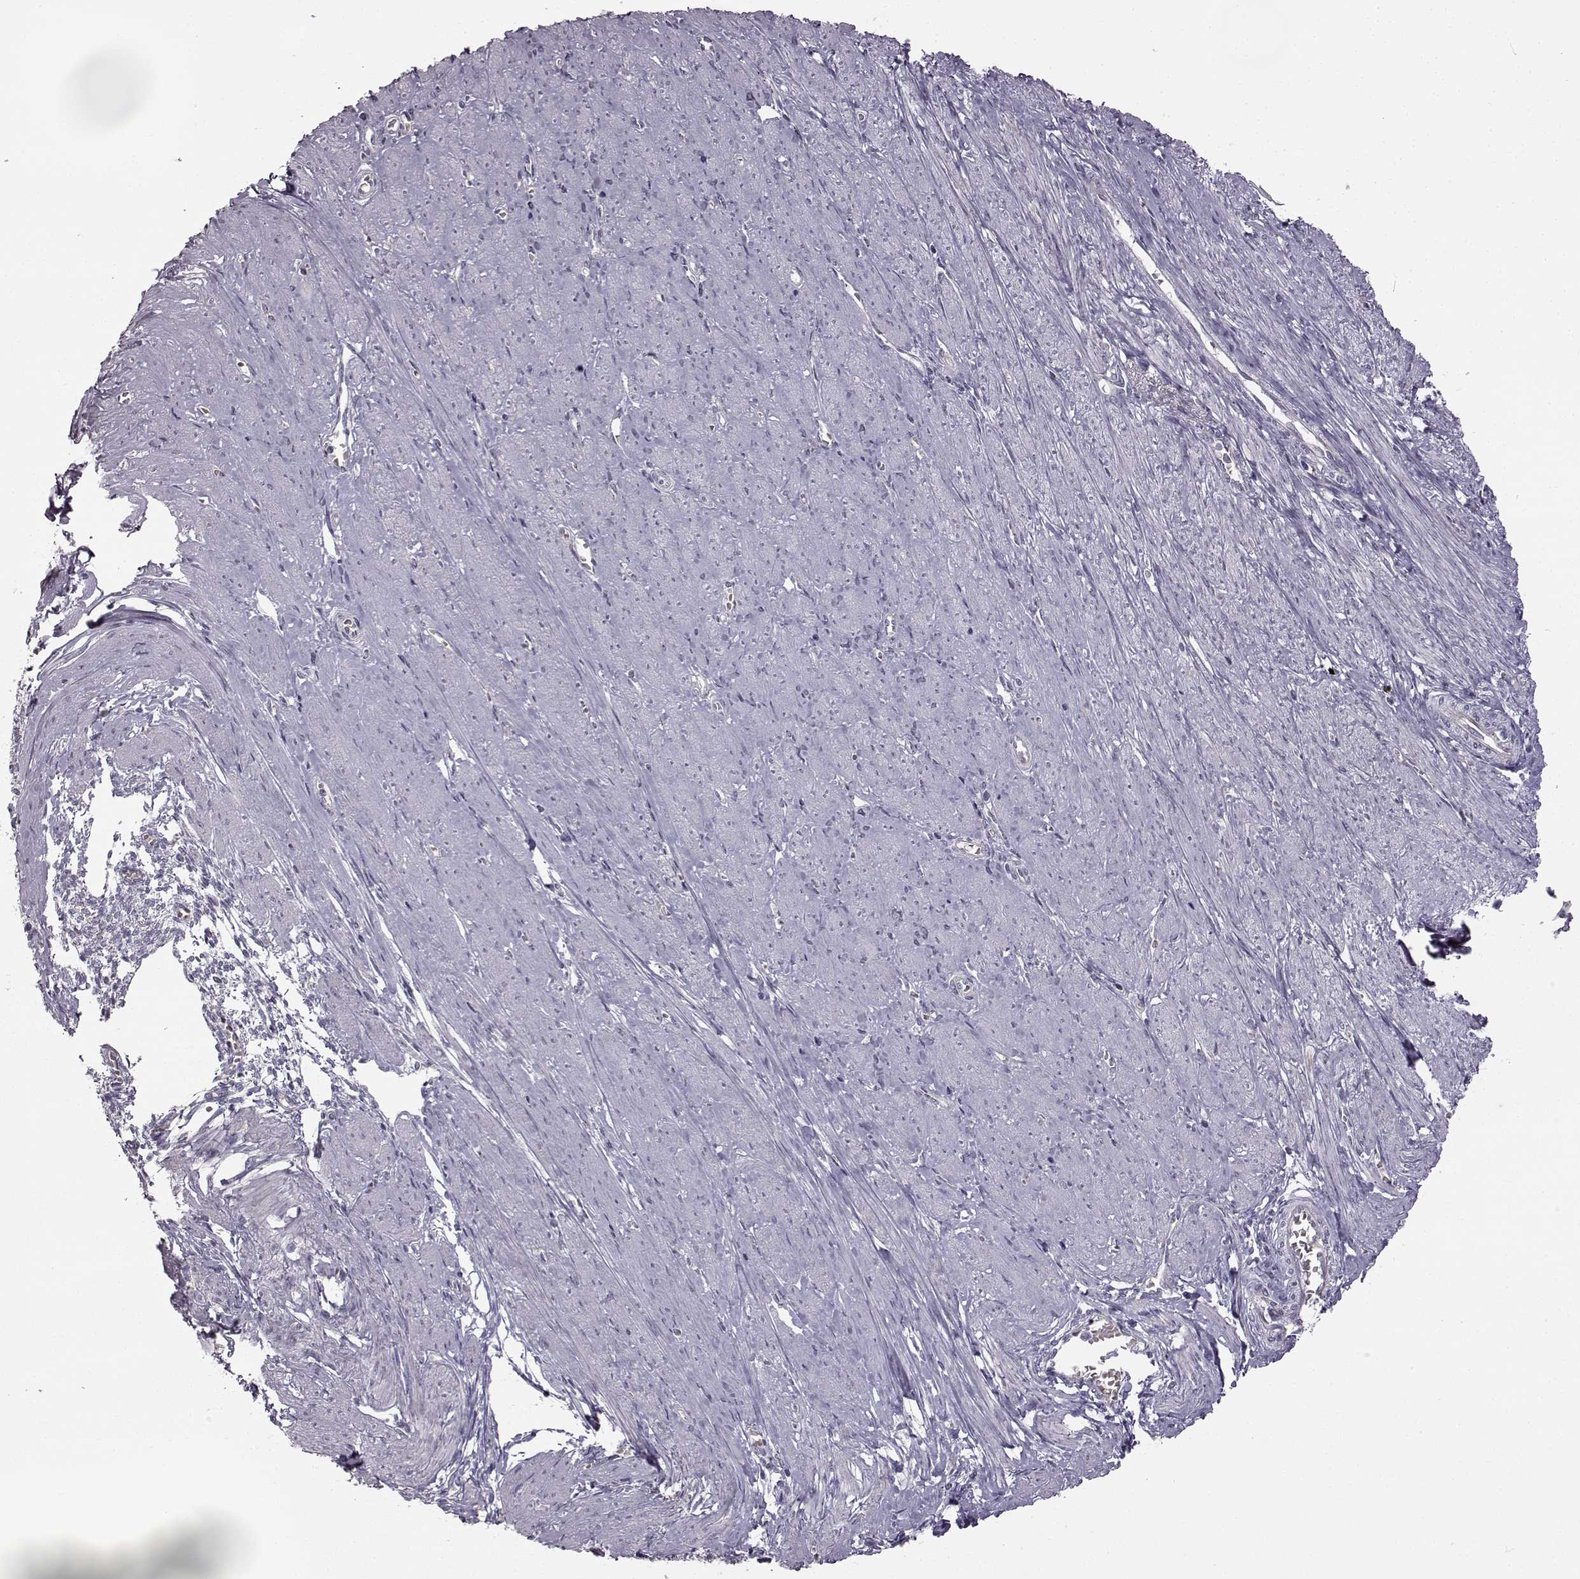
{"staining": {"intensity": "negative", "quantity": "none", "location": "none"}, "tissue": "endometrium", "cell_type": "Cells in endometrial stroma", "image_type": "normal", "snomed": [{"axis": "morphology", "description": "Normal tissue, NOS"}, {"axis": "topography", "description": "Endometrium"}], "caption": "Human endometrium stained for a protein using IHC exhibits no staining in cells in endometrial stroma.", "gene": "B3GNT6", "patient": {"sex": "female", "age": 37}}